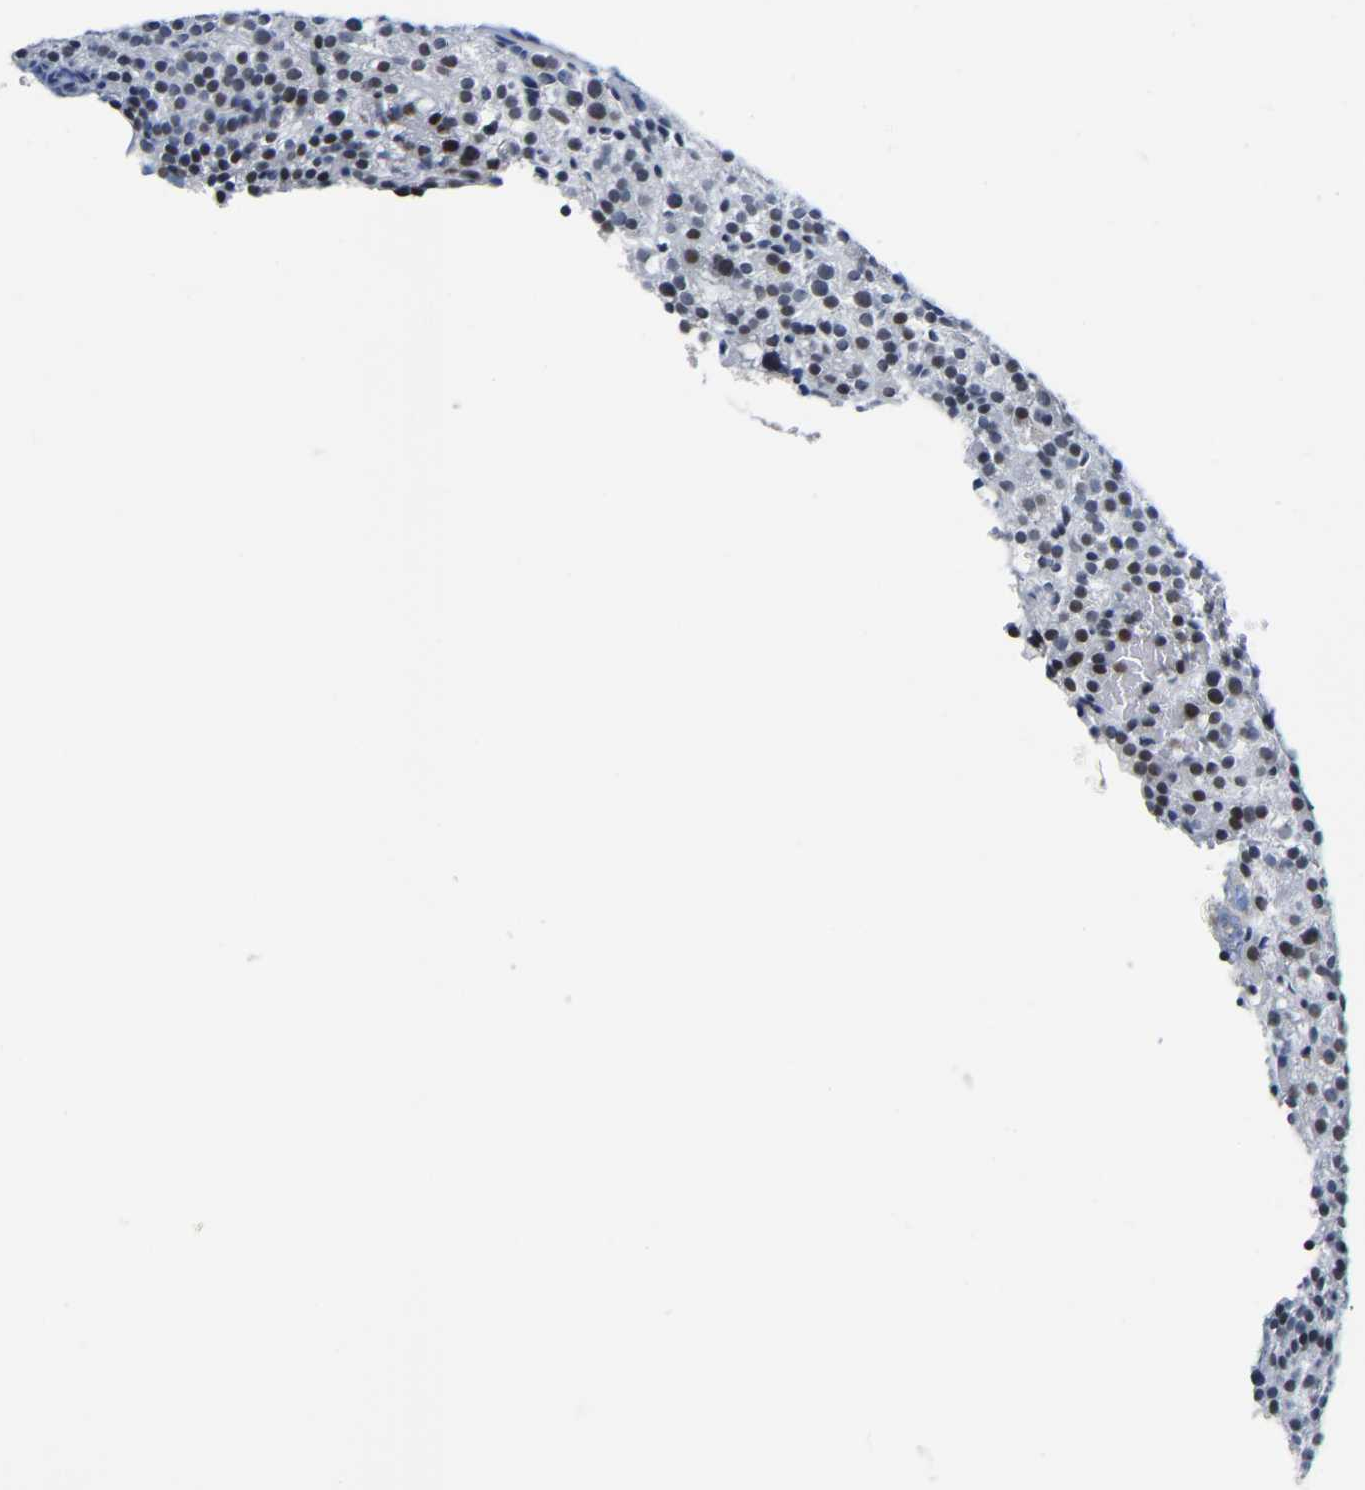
{"staining": {"intensity": "moderate", "quantity": "25%-75%", "location": "nuclear"}, "tissue": "parathyroid gland", "cell_type": "Glandular cells", "image_type": "normal", "snomed": [{"axis": "morphology", "description": "Normal tissue, NOS"}, {"axis": "morphology", "description": "Adenoma, NOS"}, {"axis": "topography", "description": "Parathyroid gland"}], "caption": "Moderate nuclear expression is present in approximately 25%-75% of glandular cells in unremarkable parathyroid gland. (Stains: DAB (3,3'-diaminobenzidine) in brown, nuclei in blue, Microscopy: brightfield microscopy at high magnification).", "gene": "FAM180A", "patient": {"sex": "female", "age": 74}}